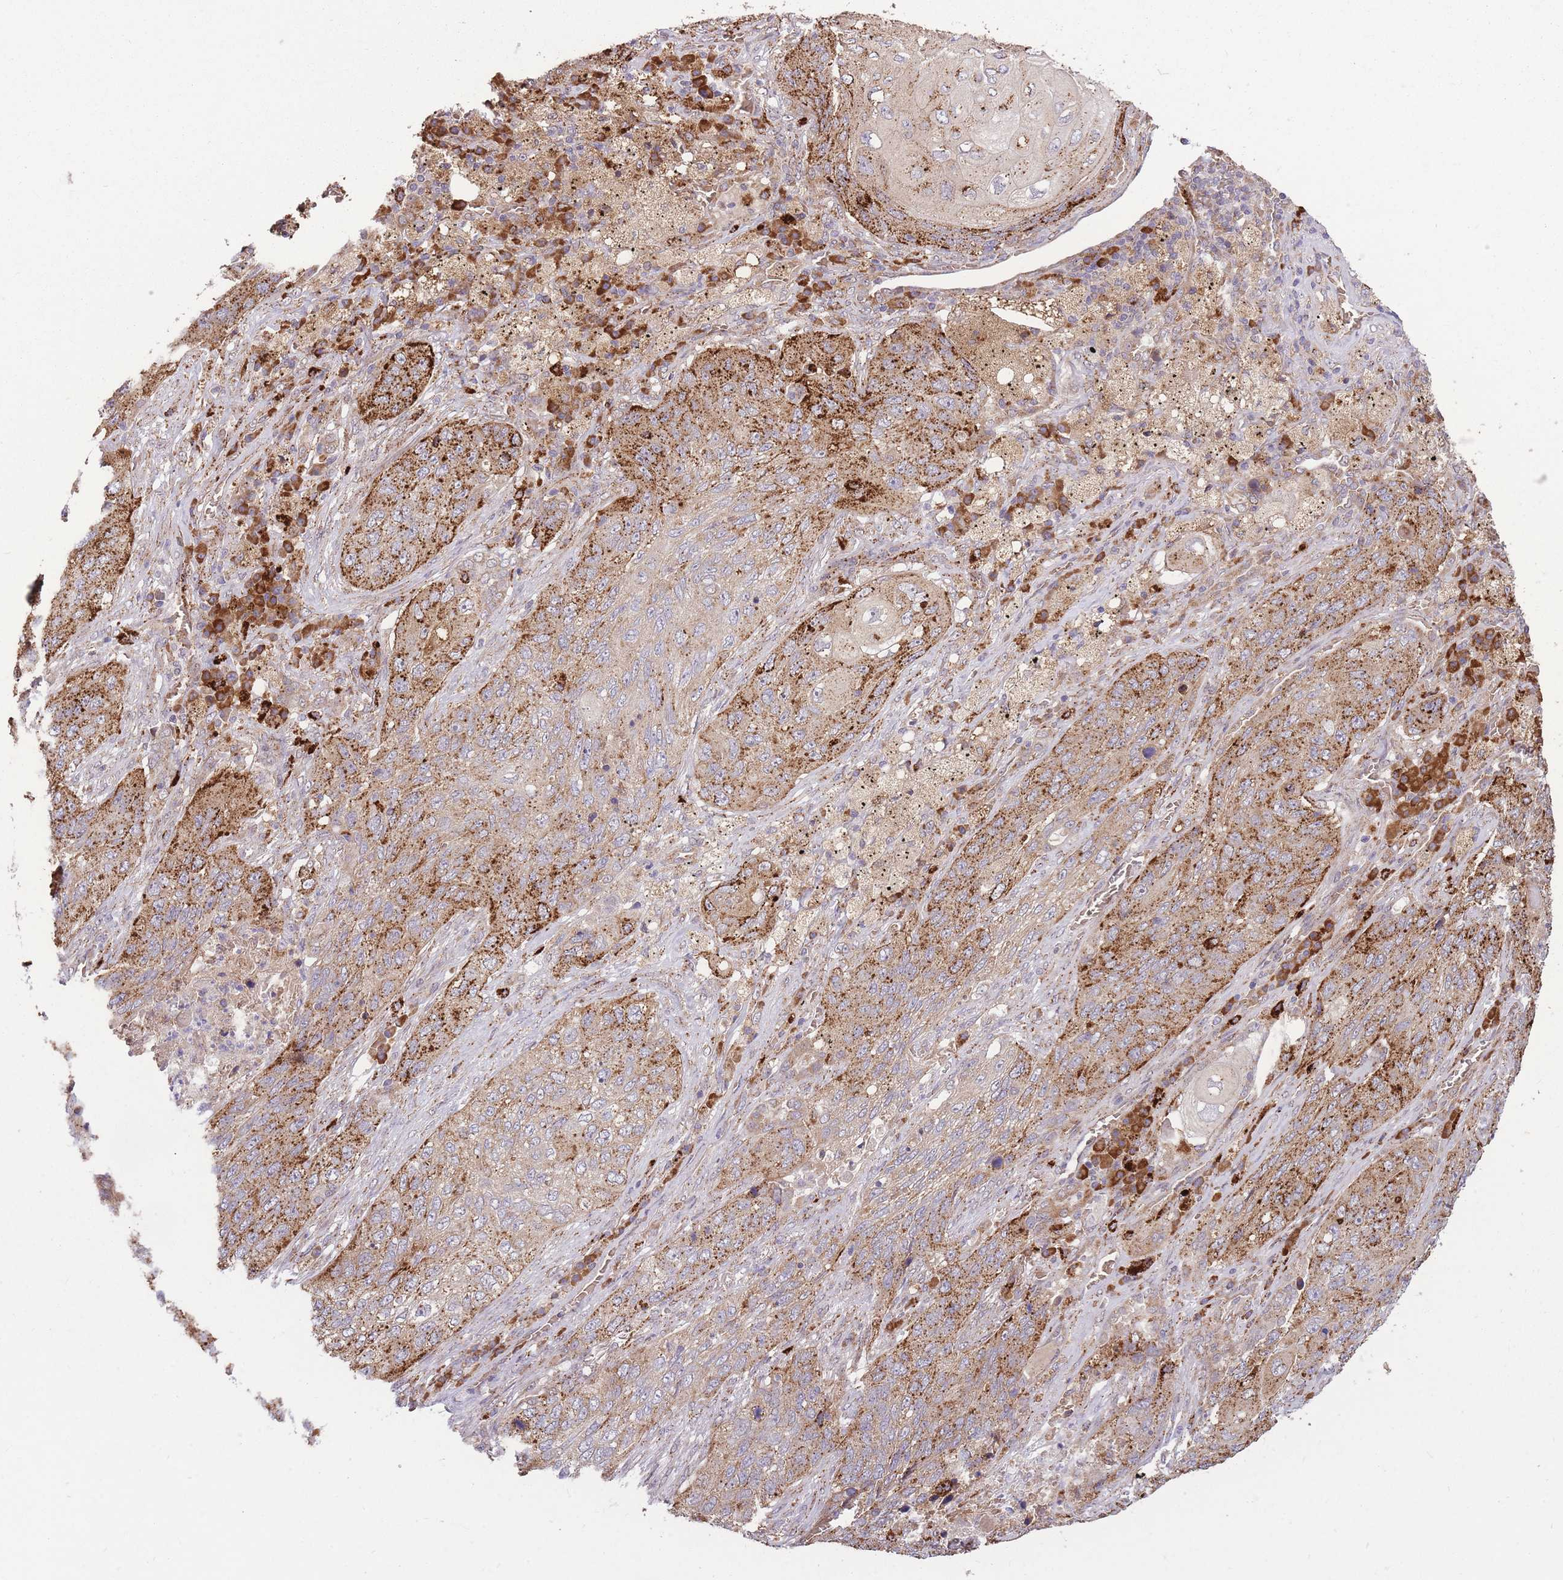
{"staining": {"intensity": "strong", "quantity": ">75%", "location": "cytoplasmic/membranous"}, "tissue": "lung cancer", "cell_type": "Tumor cells", "image_type": "cancer", "snomed": [{"axis": "morphology", "description": "Squamous cell carcinoma, NOS"}, {"axis": "topography", "description": "Lung"}], "caption": "Tumor cells show strong cytoplasmic/membranous staining in about >75% of cells in lung squamous cell carcinoma.", "gene": "POLR3F", "patient": {"sex": "female", "age": 63}}